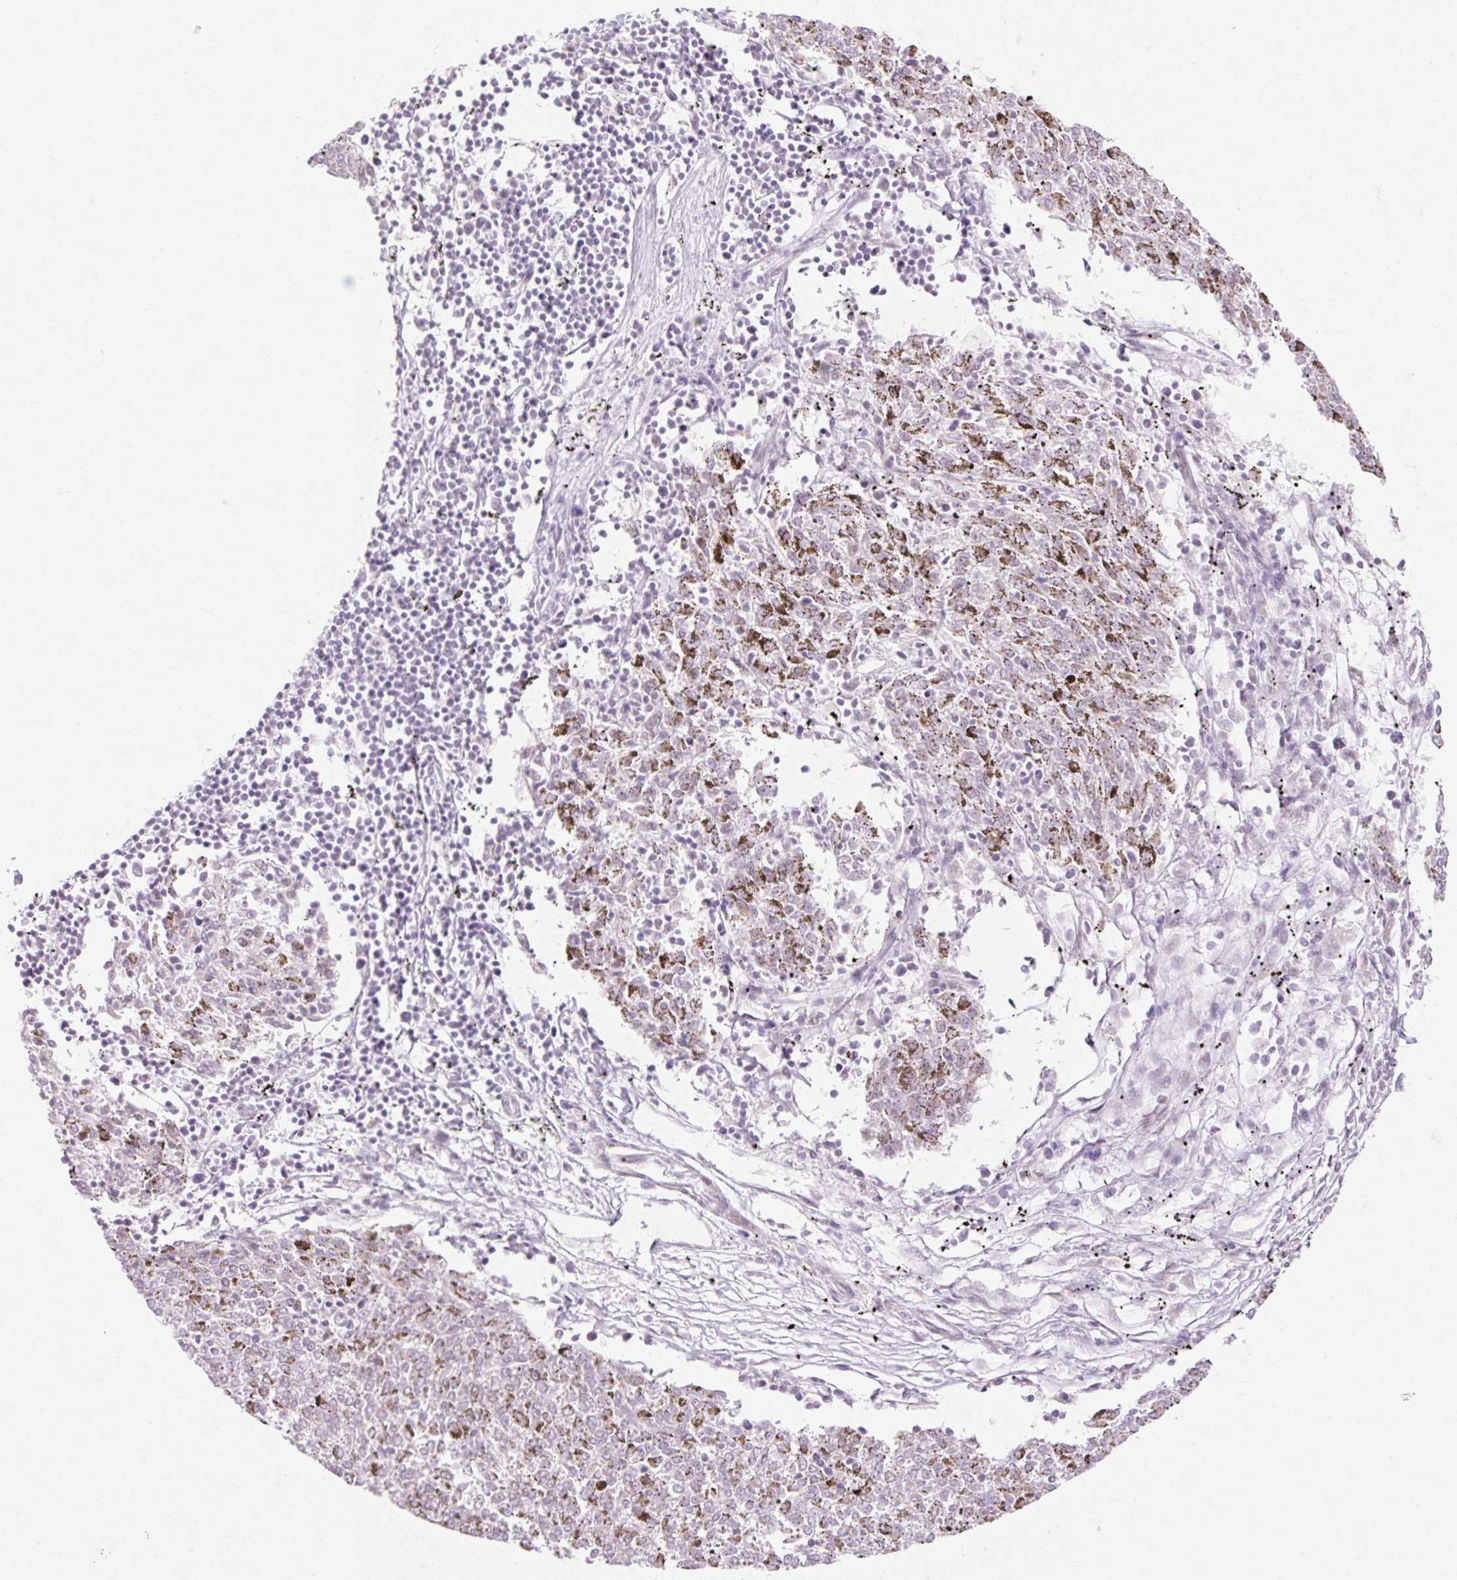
{"staining": {"intensity": "negative", "quantity": "none", "location": "none"}, "tissue": "melanoma", "cell_type": "Tumor cells", "image_type": "cancer", "snomed": [{"axis": "morphology", "description": "Malignant melanoma, NOS"}, {"axis": "topography", "description": "Skin"}], "caption": "There is no significant expression in tumor cells of malignant melanoma. (Brightfield microscopy of DAB IHC at high magnification).", "gene": "C3orf49", "patient": {"sex": "female", "age": 72}}